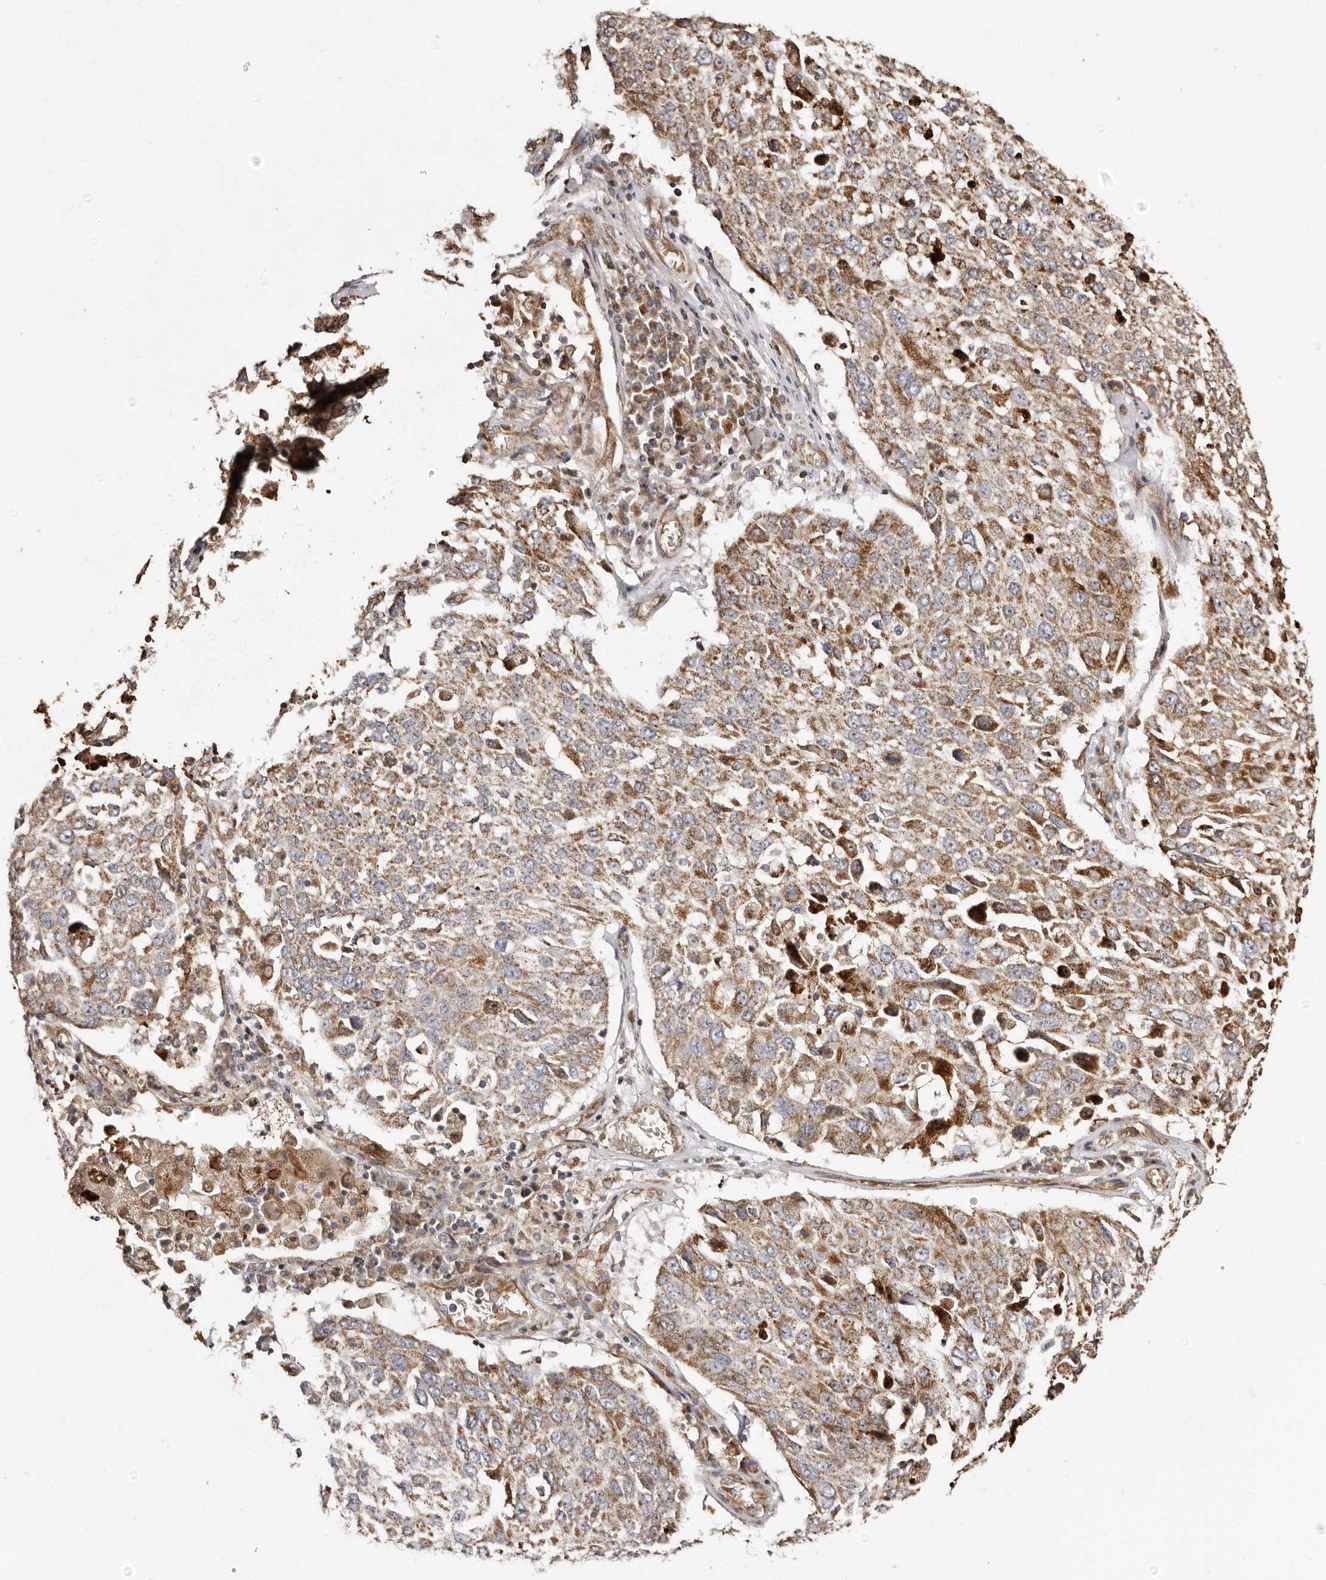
{"staining": {"intensity": "moderate", "quantity": ">75%", "location": "cytoplasmic/membranous"}, "tissue": "lung cancer", "cell_type": "Tumor cells", "image_type": "cancer", "snomed": [{"axis": "morphology", "description": "Squamous cell carcinoma, NOS"}, {"axis": "topography", "description": "Lung"}], "caption": "Brown immunohistochemical staining in squamous cell carcinoma (lung) reveals moderate cytoplasmic/membranous expression in about >75% of tumor cells.", "gene": "MACC1", "patient": {"sex": "male", "age": 65}}